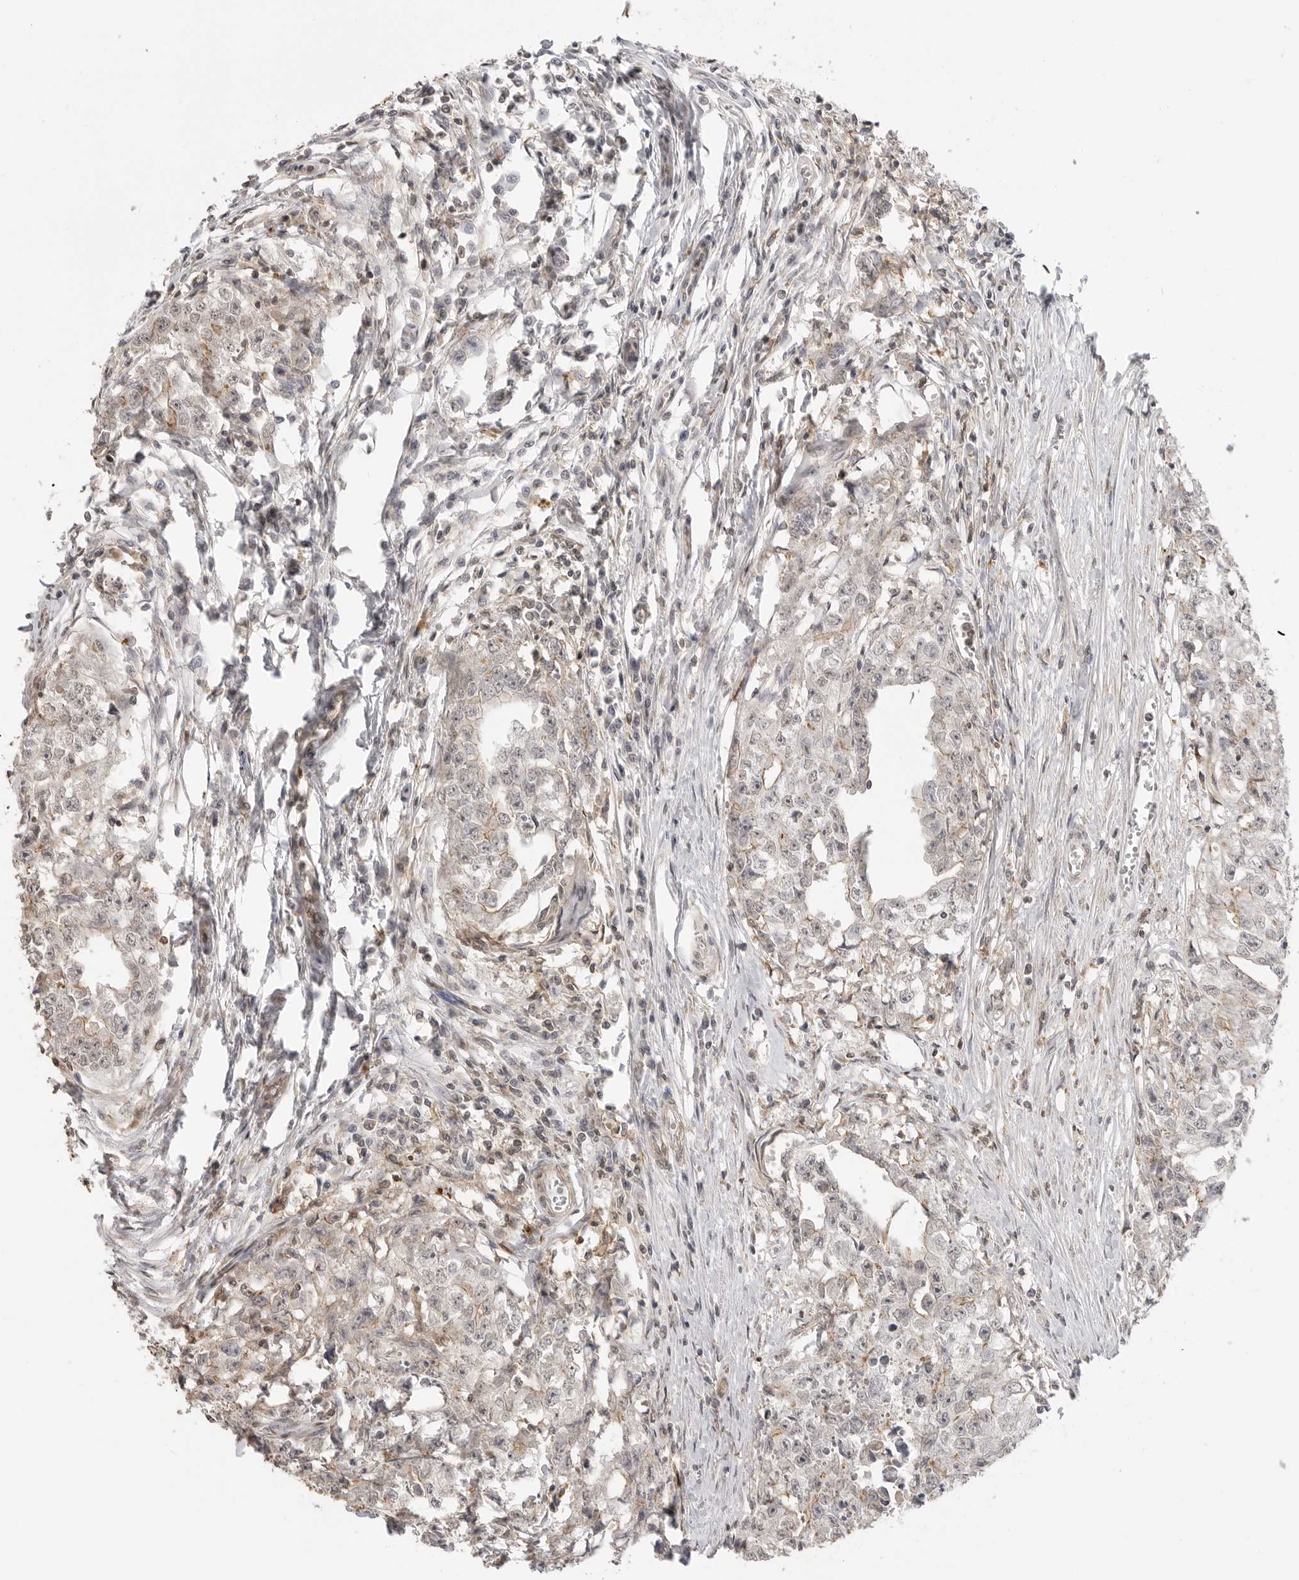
{"staining": {"intensity": "negative", "quantity": "none", "location": "none"}, "tissue": "testis cancer", "cell_type": "Tumor cells", "image_type": "cancer", "snomed": [{"axis": "morphology", "description": "Seminoma, NOS"}, {"axis": "morphology", "description": "Carcinoma, Embryonal, NOS"}, {"axis": "topography", "description": "Testis"}], "caption": "This photomicrograph is of embryonal carcinoma (testis) stained with immunohistochemistry (IHC) to label a protein in brown with the nuclei are counter-stained blue. There is no staining in tumor cells. (DAB immunohistochemistry visualized using brightfield microscopy, high magnification).", "gene": "GPC2", "patient": {"sex": "male", "age": 43}}